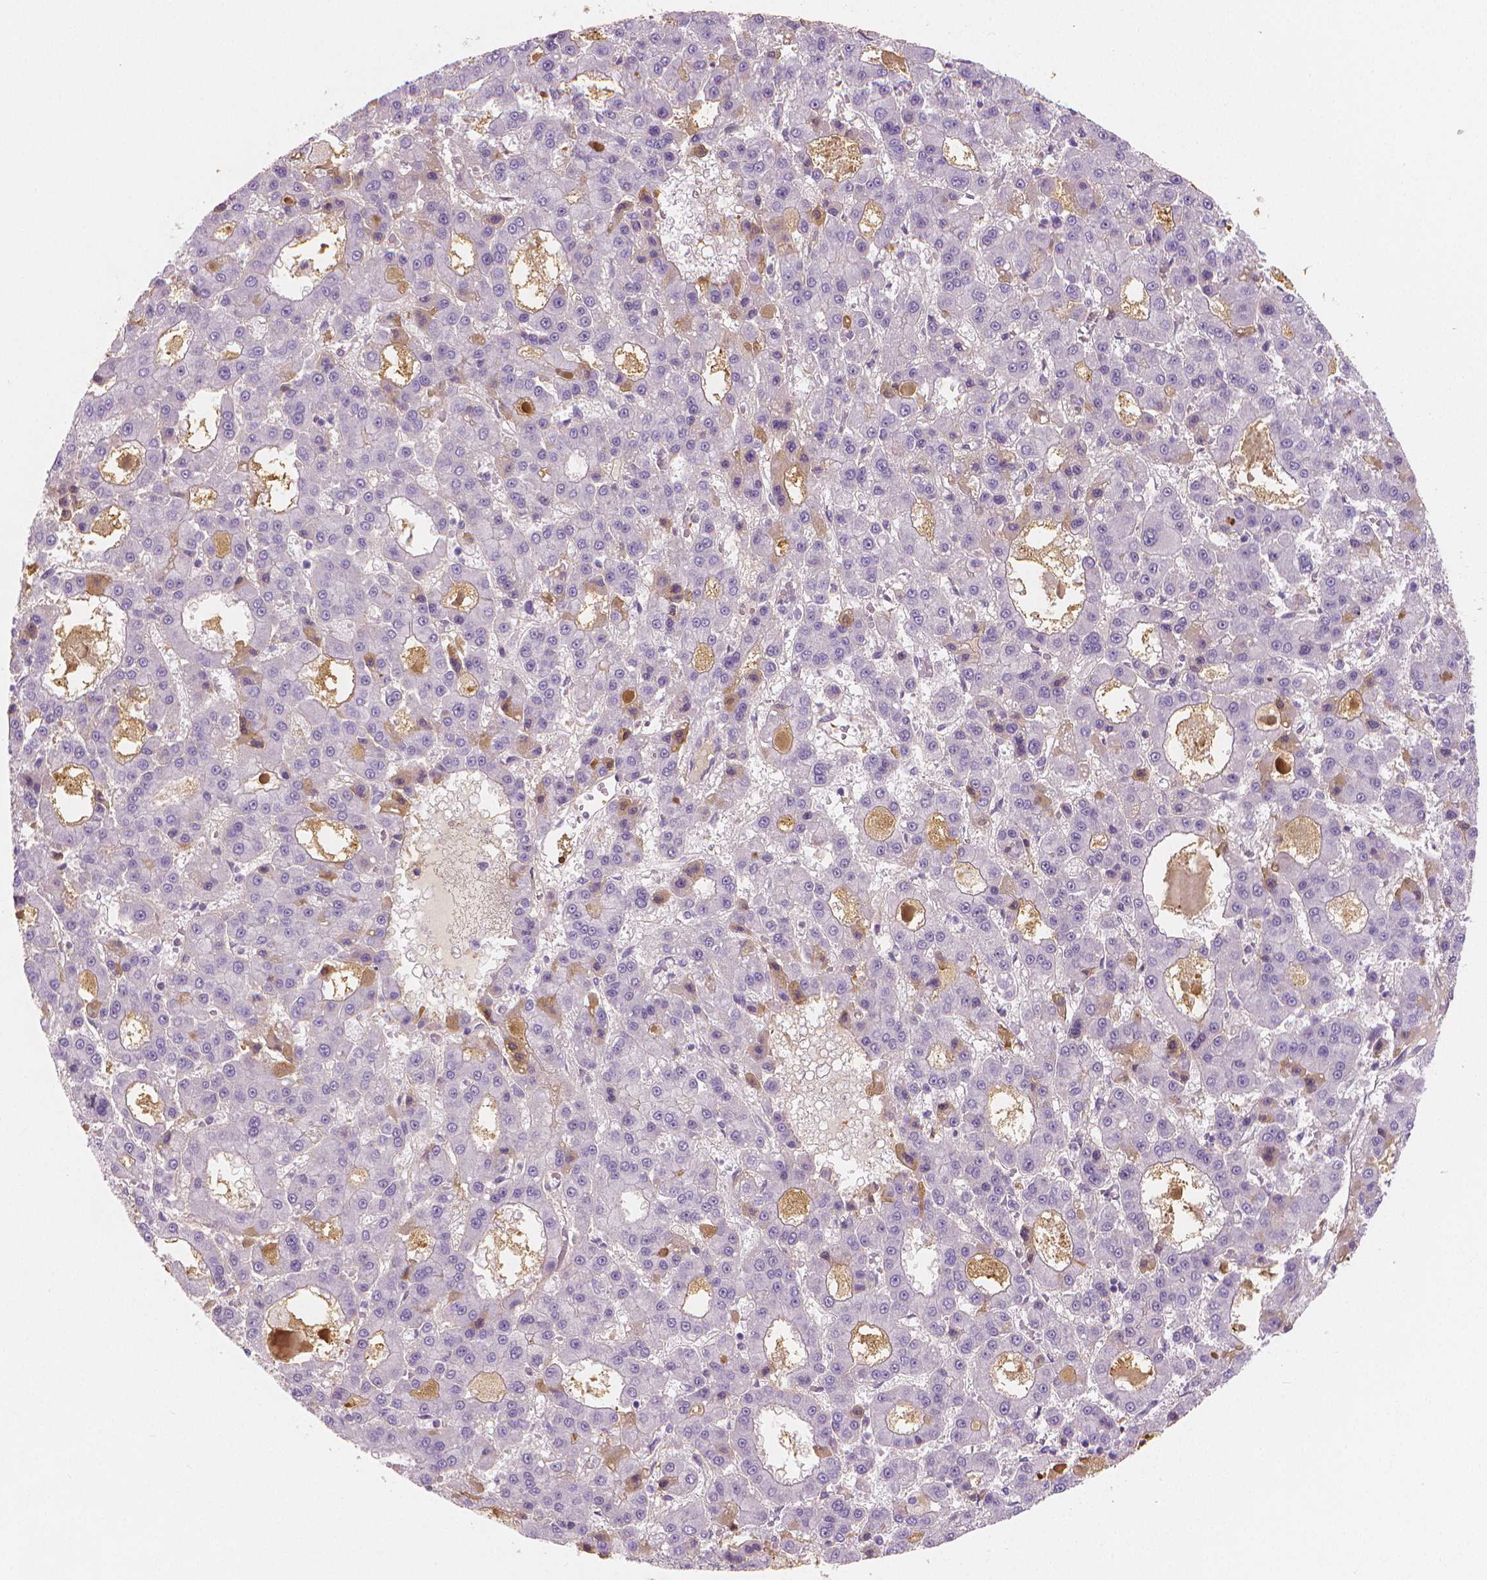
{"staining": {"intensity": "negative", "quantity": "none", "location": "none"}, "tissue": "liver cancer", "cell_type": "Tumor cells", "image_type": "cancer", "snomed": [{"axis": "morphology", "description": "Carcinoma, Hepatocellular, NOS"}, {"axis": "topography", "description": "Liver"}], "caption": "A micrograph of human liver cancer (hepatocellular carcinoma) is negative for staining in tumor cells.", "gene": "APOA4", "patient": {"sex": "male", "age": 70}}